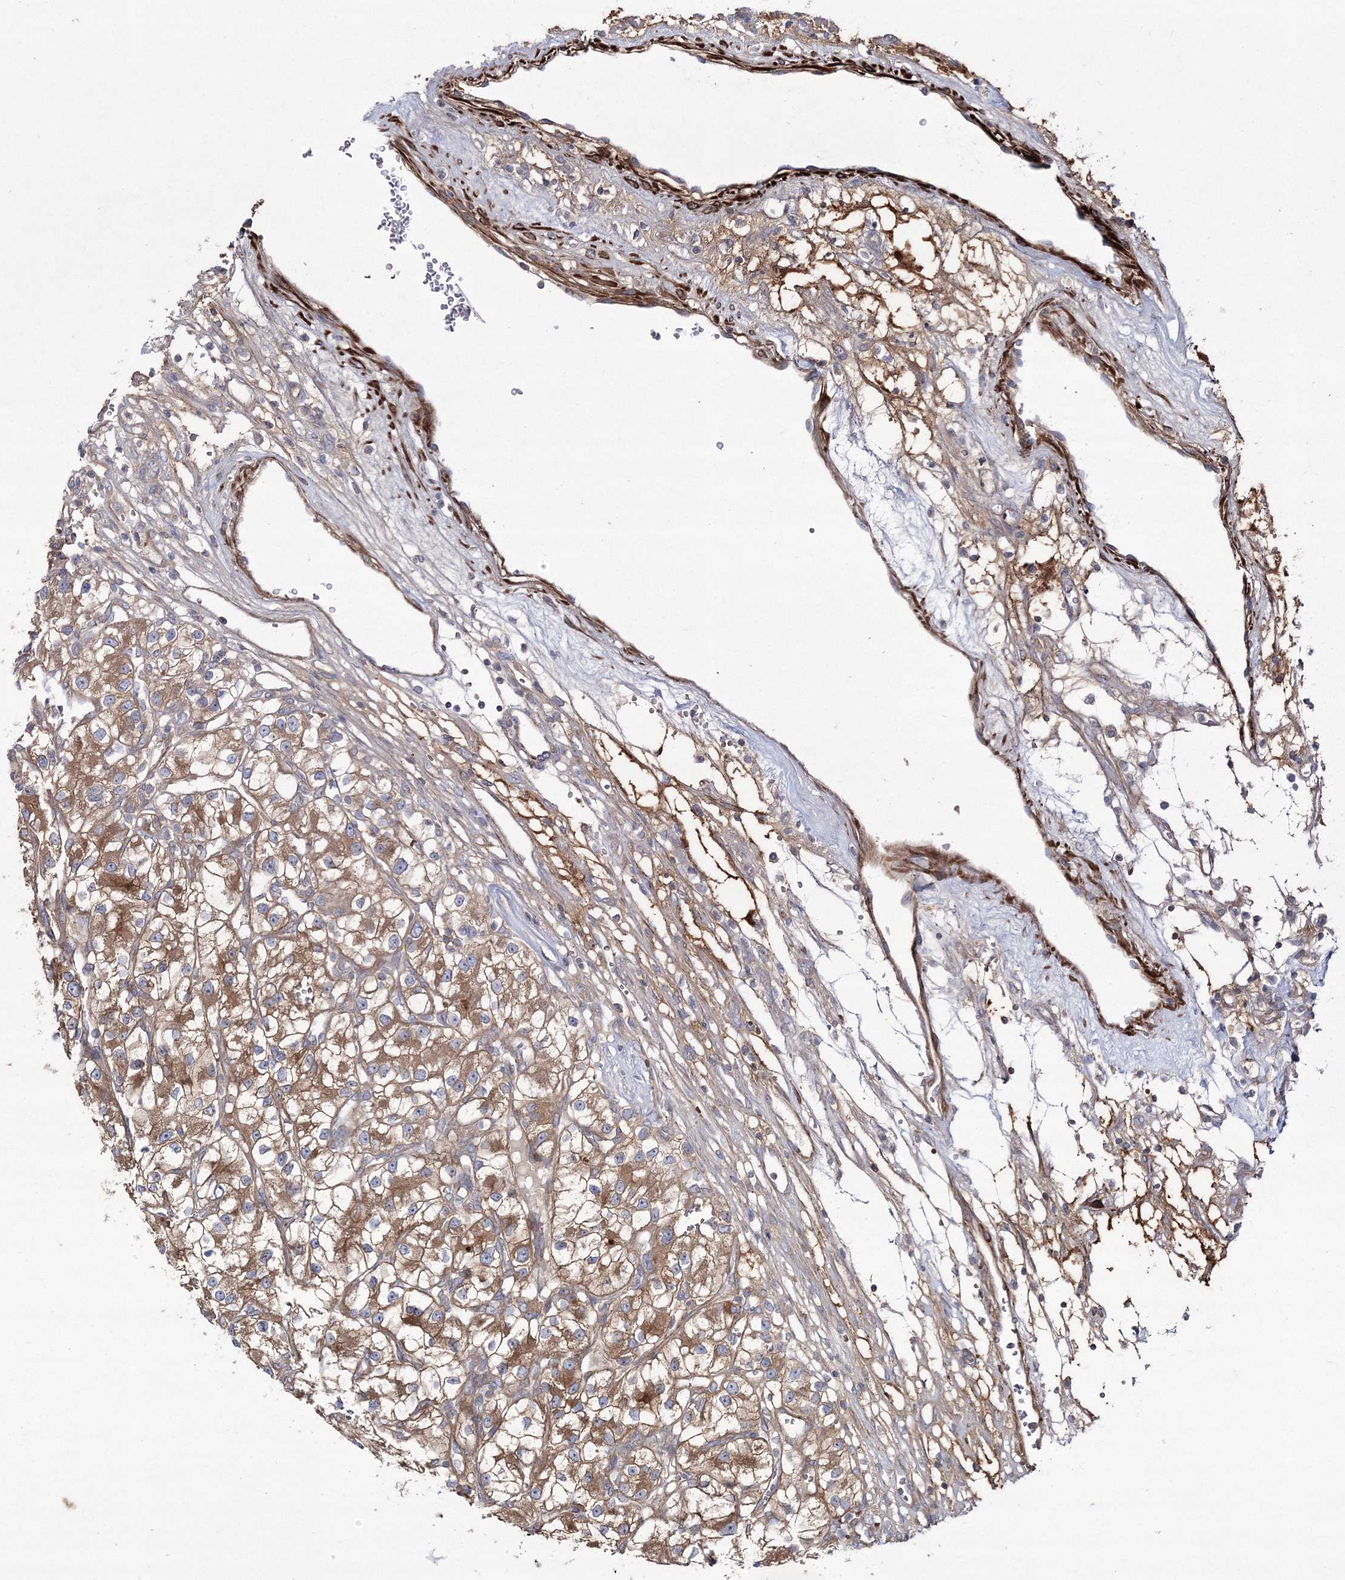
{"staining": {"intensity": "moderate", "quantity": "25%-75%", "location": "cytoplasmic/membranous"}, "tissue": "renal cancer", "cell_type": "Tumor cells", "image_type": "cancer", "snomed": [{"axis": "morphology", "description": "Adenocarcinoma, NOS"}, {"axis": "topography", "description": "Kidney"}], "caption": "Moderate cytoplasmic/membranous protein expression is seen in approximately 25%-75% of tumor cells in renal cancer (adenocarcinoma).", "gene": "ZSWIM6", "patient": {"sex": "female", "age": 57}}